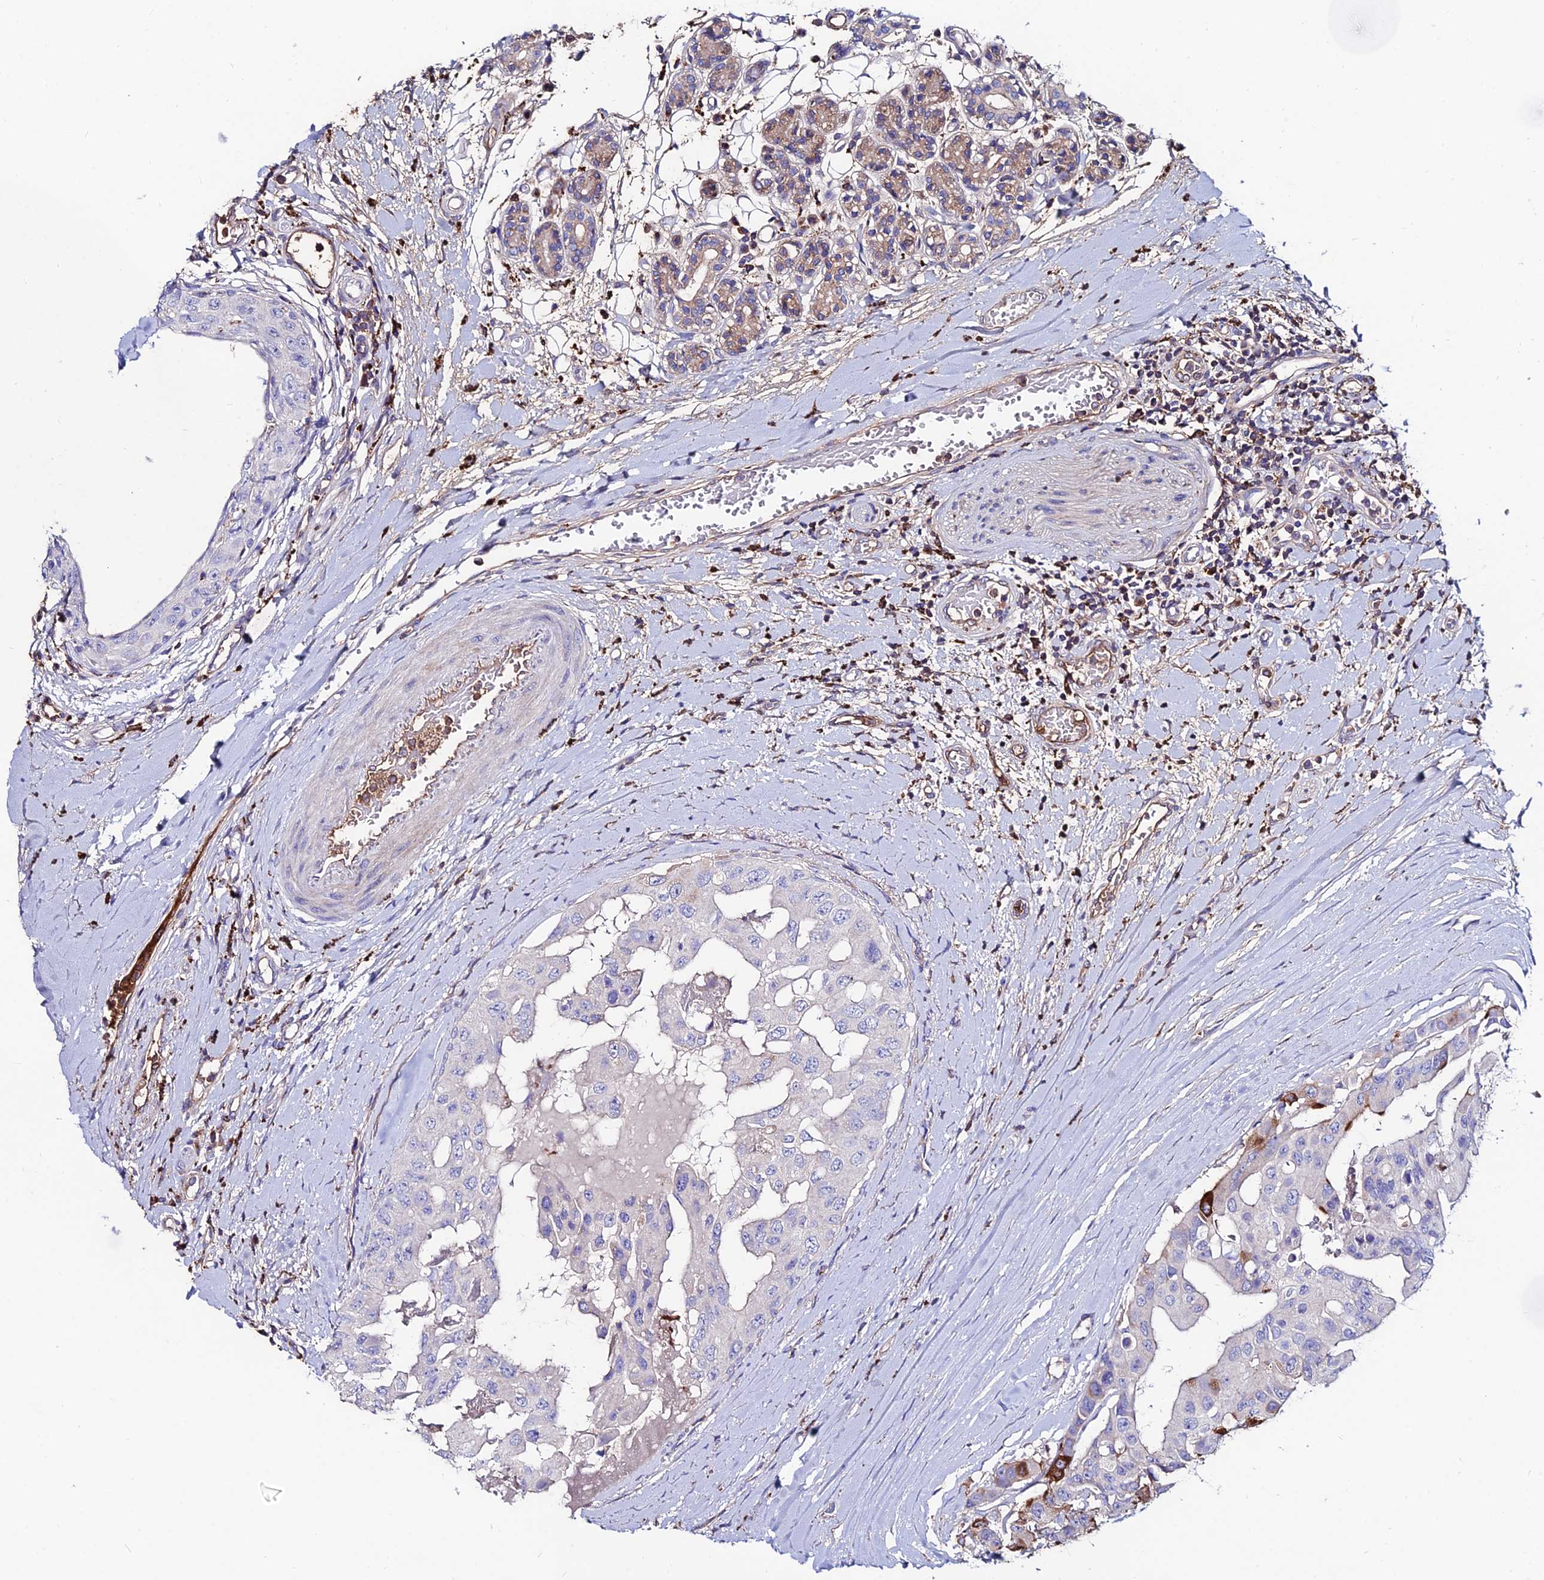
{"staining": {"intensity": "negative", "quantity": "none", "location": "none"}, "tissue": "head and neck cancer", "cell_type": "Tumor cells", "image_type": "cancer", "snomed": [{"axis": "morphology", "description": "Adenocarcinoma, NOS"}, {"axis": "morphology", "description": "Adenocarcinoma, metastatic, NOS"}, {"axis": "topography", "description": "Head-Neck"}], "caption": "High power microscopy micrograph of an immunohistochemistry histopathology image of head and neck cancer (adenocarcinoma), revealing no significant staining in tumor cells.", "gene": "SLC25A16", "patient": {"sex": "male", "age": 75}}